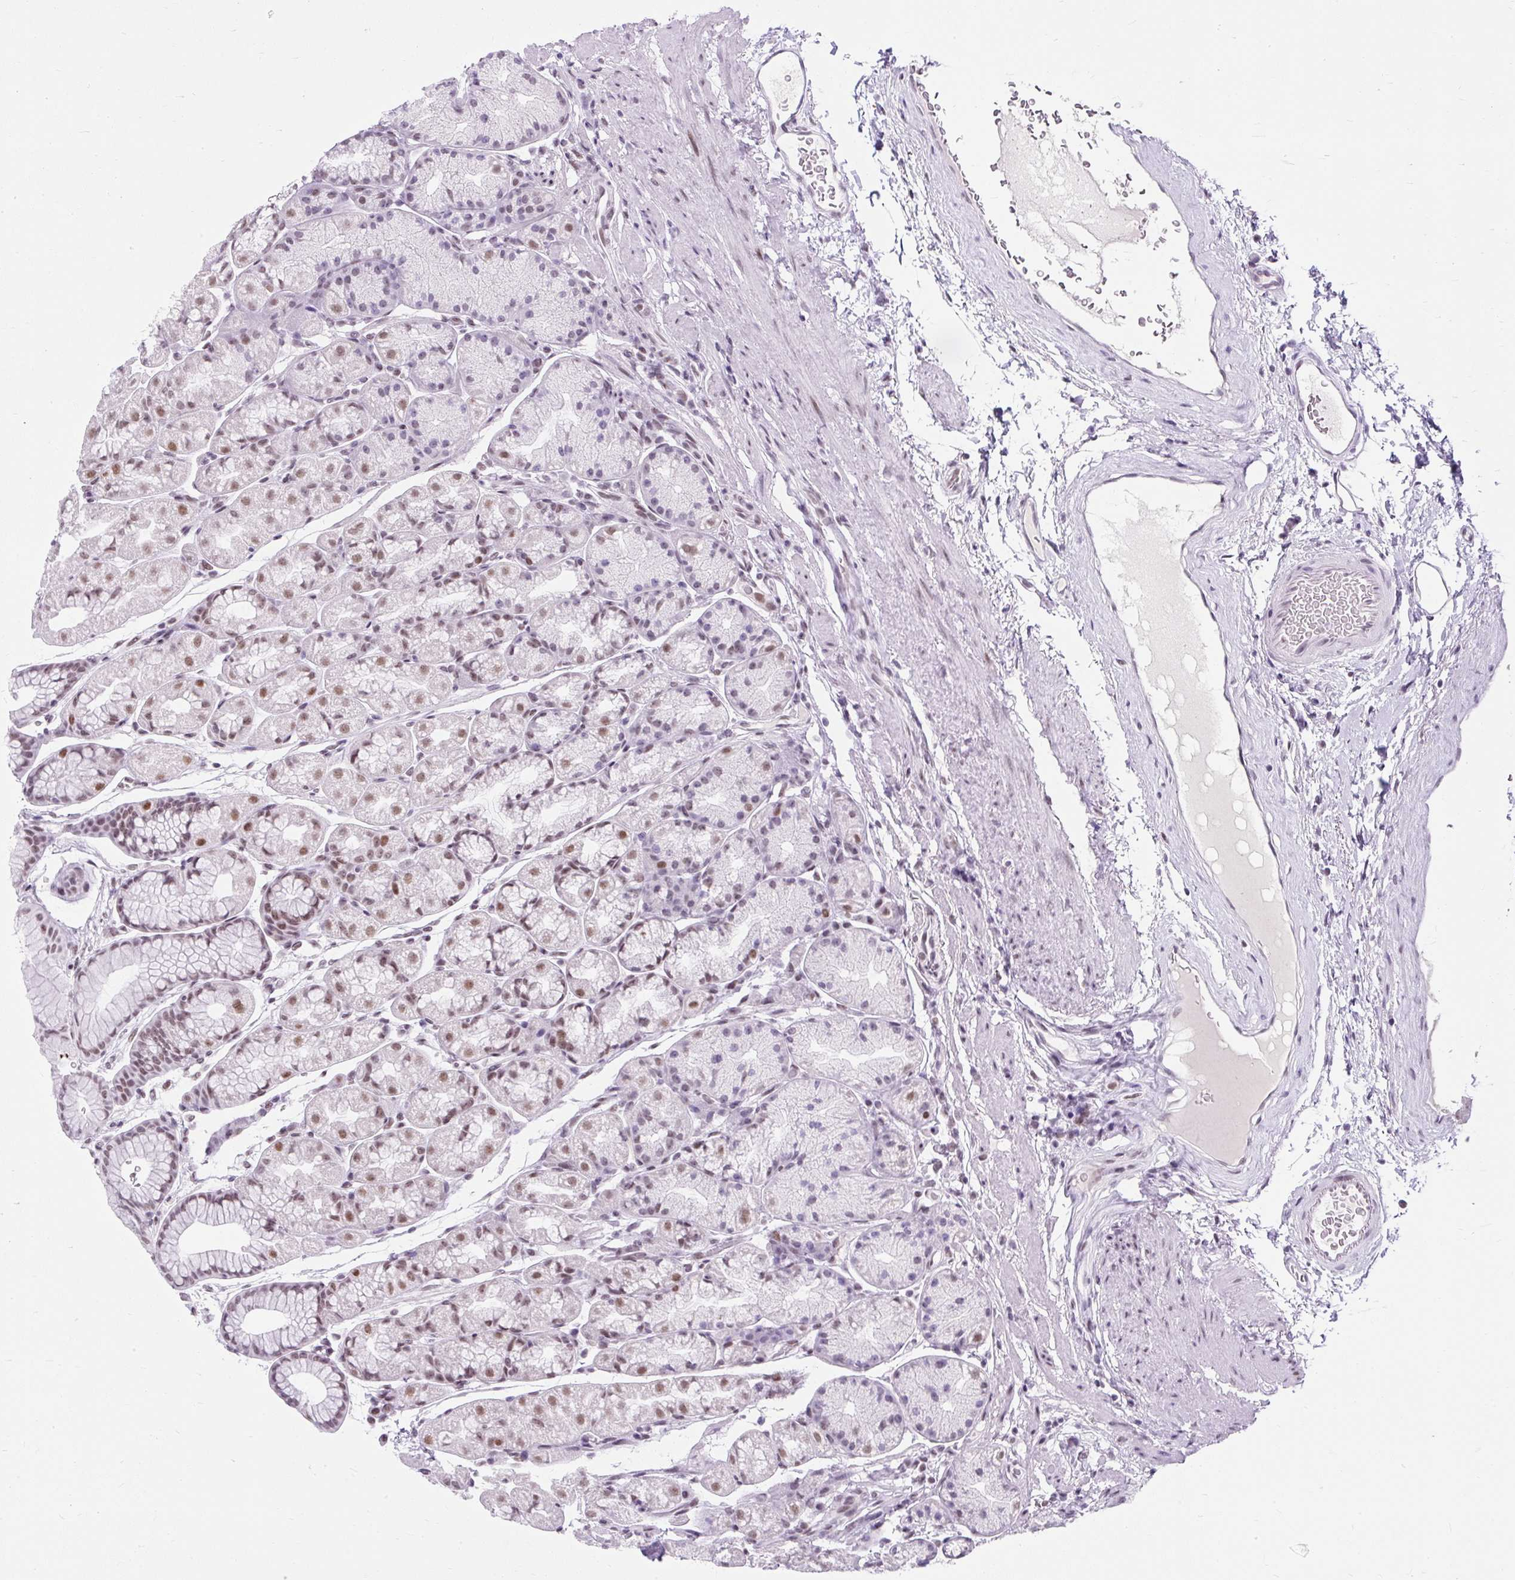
{"staining": {"intensity": "moderate", "quantity": "<25%", "location": "nuclear"}, "tissue": "stomach", "cell_type": "Glandular cells", "image_type": "normal", "snomed": [{"axis": "morphology", "description": "Normal tissue, NOS"}, {"axis": "topography", "description": "Stomach, lower"}], "caption": "Unremarkable stomach was stained to show a protein in brown. There is low levels of moderate nuclear positivity in about <25% of glandular cells. (IHC, brightfield microscopy, high magnification).", "gene": "PLCXD2", "patient": {"sex": "male", "age": 67}}